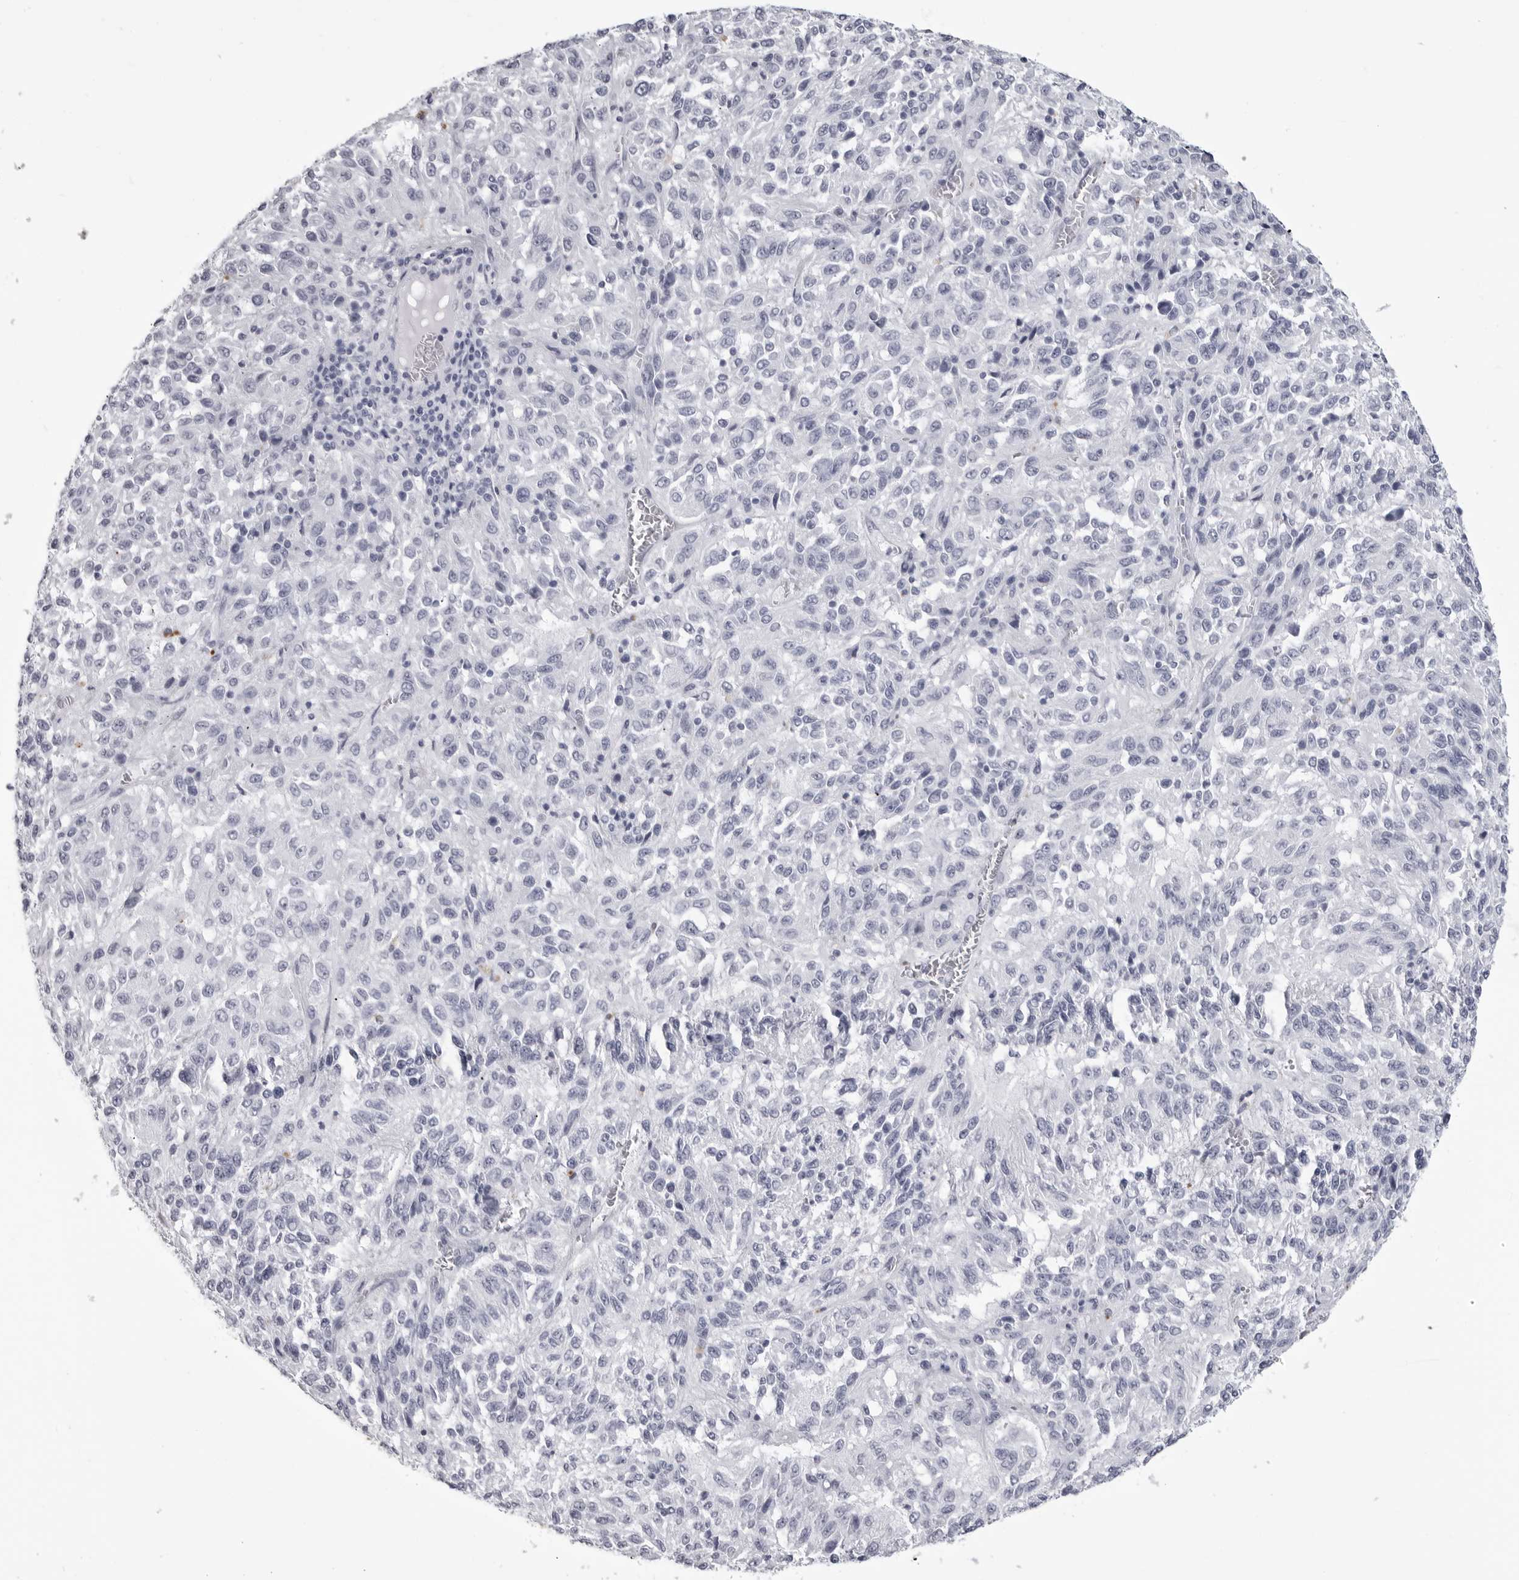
{"staining": {"intensity": "negative", "quantity": "none", "location": "none"}, "tissue": "melanoma", "cell_type": "Tumor cells", "image_type": "cancer", "snomed": [{"axis": "morphology", "description": "Malignant melanoma, Metastatic site"}, {"axis": "topography", "description": "Lung"}], "caption": "The immunohistochemistry (IHC) micrograph has no significant staining in tumor cells of malignant melanoma (metastatic site) tissue.", "gene": "LGALS4", "patient": {"sex": "male", "age": 64}}